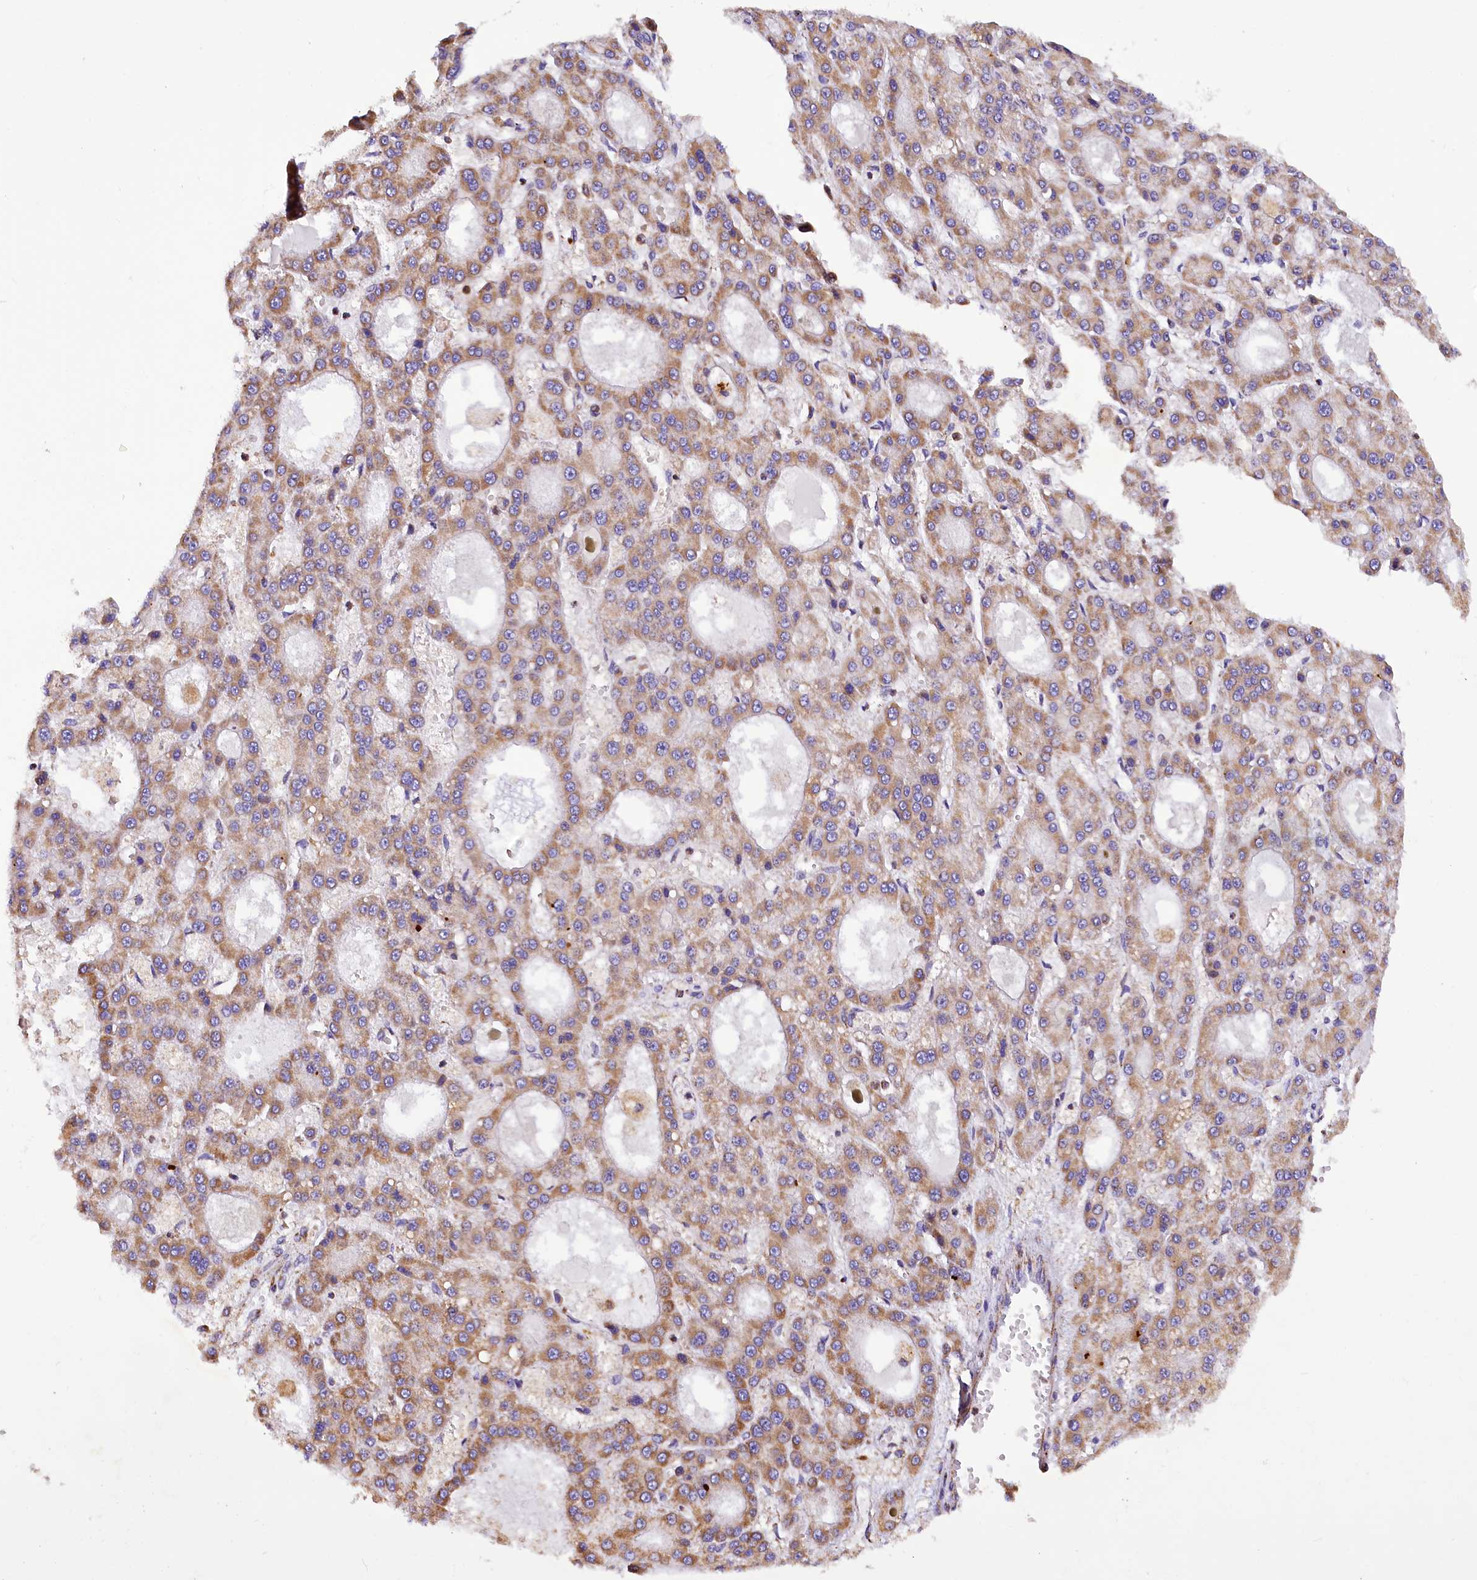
{"staining": {"intensity": "moderate", "quantity": ">75%", "location": "cytoplasmic/membranous"}, "tissue": "liver cancer", "cell_type": "Tumor cells", "image_type": "cancer", "snomed": [{"axis": "morphology", "description": "Carcinoma, Hepatocellular, NOS"}, {"axis": "topography", "description": "Liver"}], "caption": "Liver cancer stained for a protein displays moderate cytoplasmic/membranous positivity in tumor cells.", "gene": "TASOR2", "patient": {"sex": "male", "age": 70}}